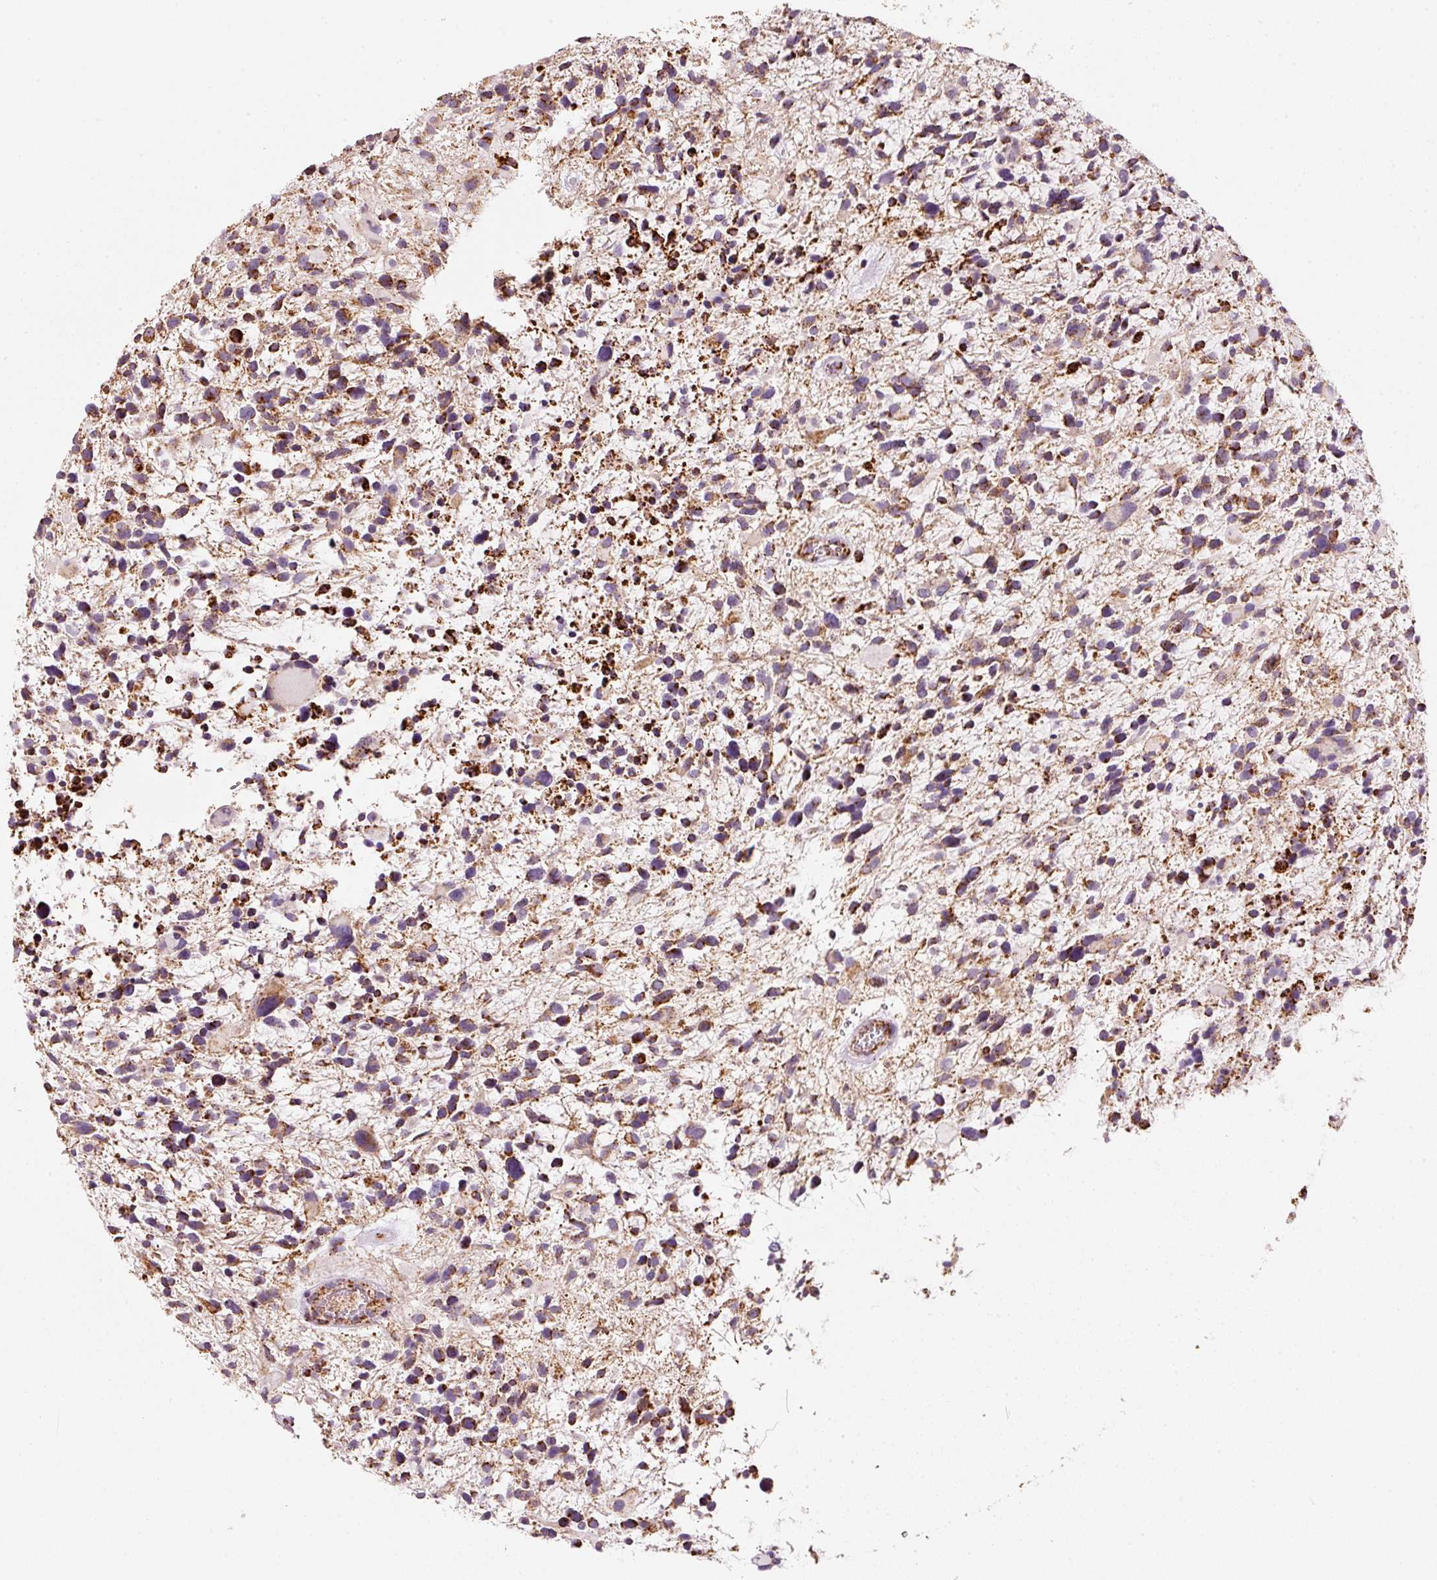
{"staining": {"intensity": "moderate", "quantity": ">75%", "location": "cytoplasmic/membranous"}, "tissue": "glioma", "cell_type": "Tumor cells", "image_type": "cancer", "snomed": [{"axis": "morphology", "description": "Glioma, malignant, High grade"}, {"axis": "topography", "description": "Brain"}], "caption": "Human glioma stained for a protein (brown) reveals moderate cytoplasmic/membranous positive expression in approximately >75% of tumor cells.", "gene": "UQCRC1", "patient": {"sex": "female", "age": 11}}